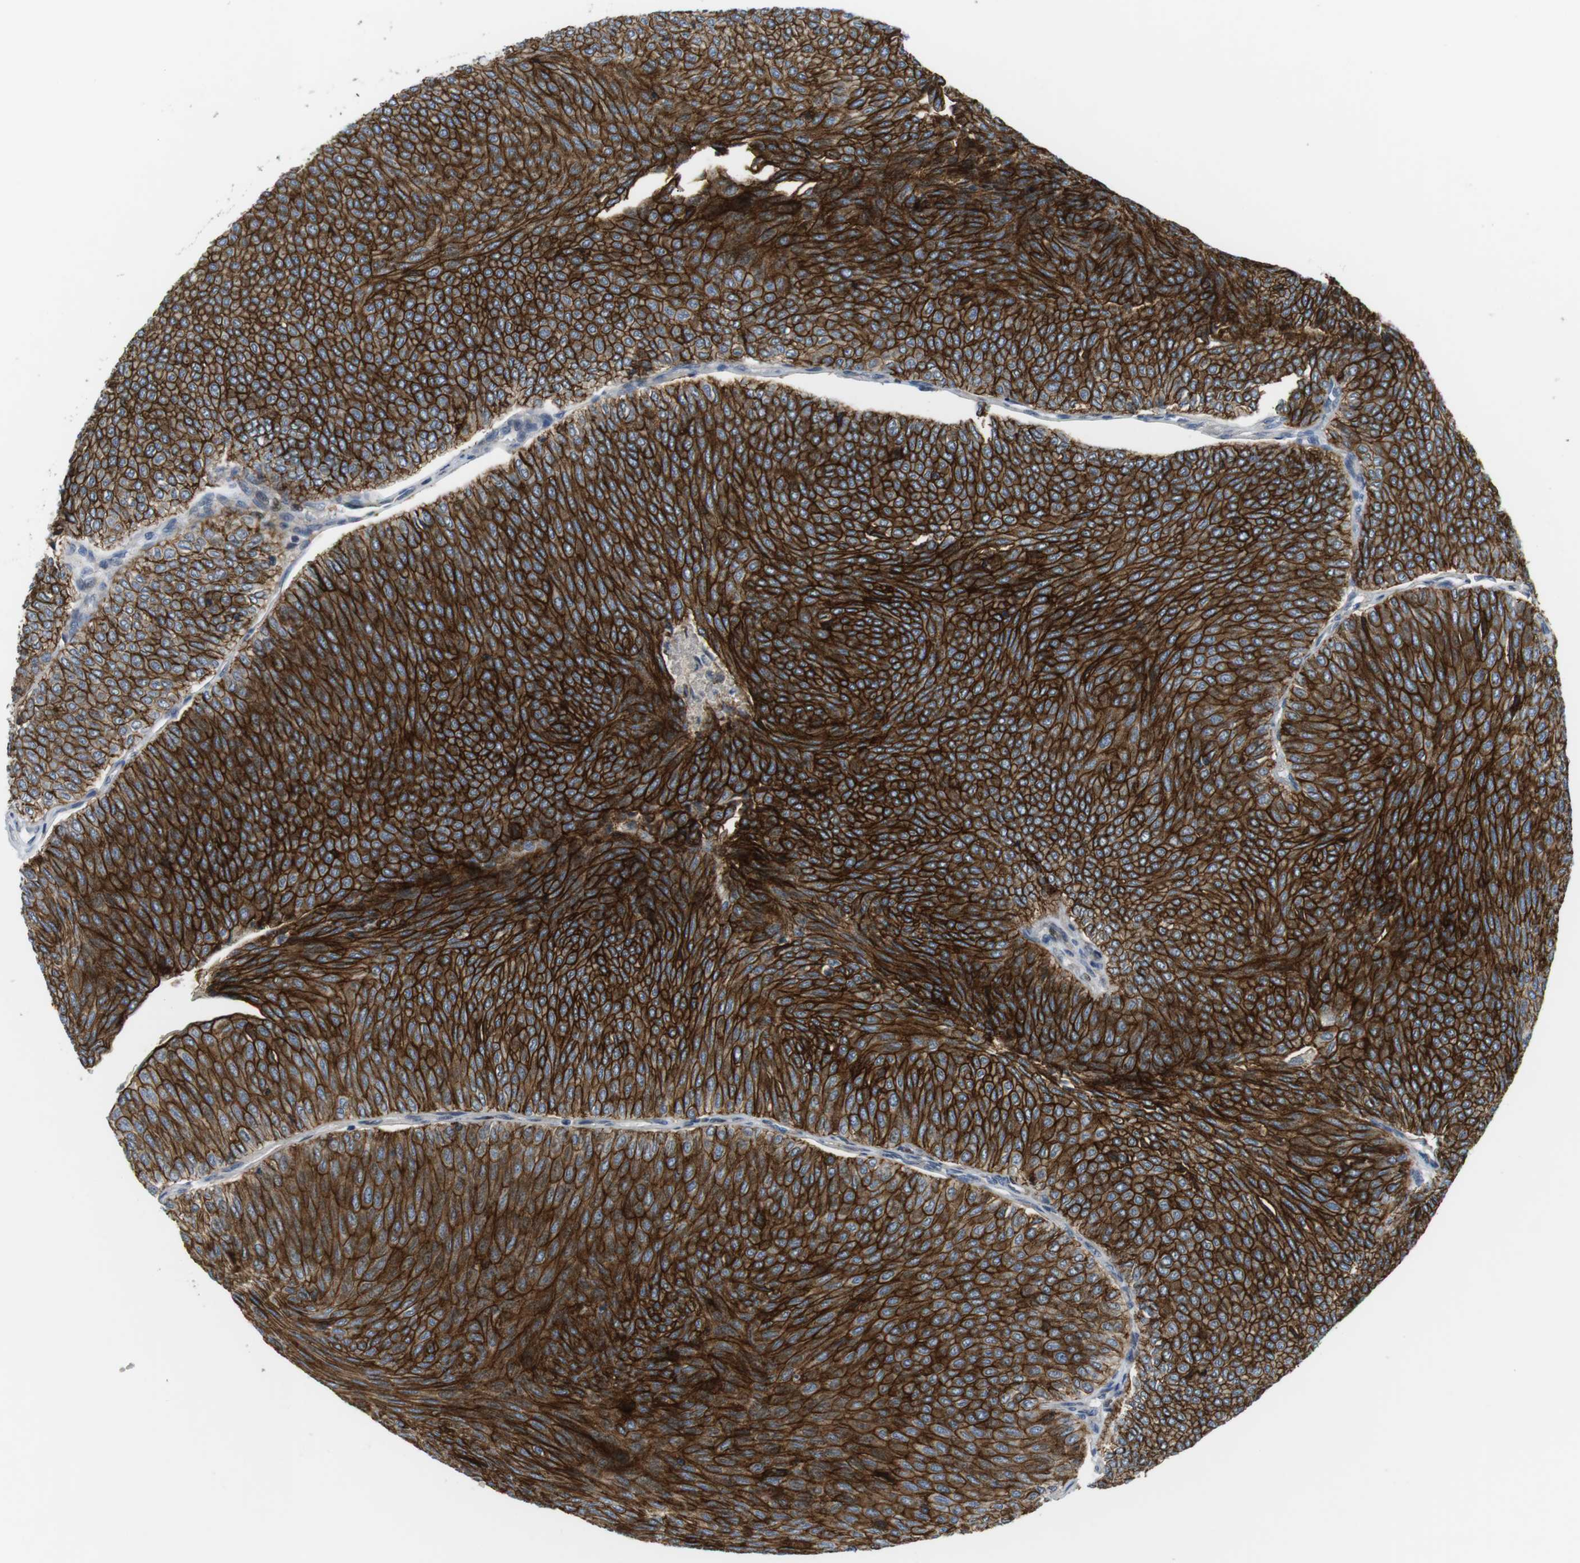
{"staining": {"intensity": "strong", "quantity": ">75%", "location": "cytoplasmic/membranous"}, "tissue": "urothelial cancer", "cell_type": "Tumor cells", "image_type": "cancer", "snomed": [{"axis": "morphology", "description": "Urothelial carcinoma, Low grade"}, {"axis": "topography", "description": "Urinary bladder"}], "caption": "This is an image of immunohistochemistry staining of urothelial cancer, which shows strong positivity in the cytoplasmic/membranous of tumor cells.", "gene": "NECTIN1", "patient": {"sex": "male", "age": 78}}